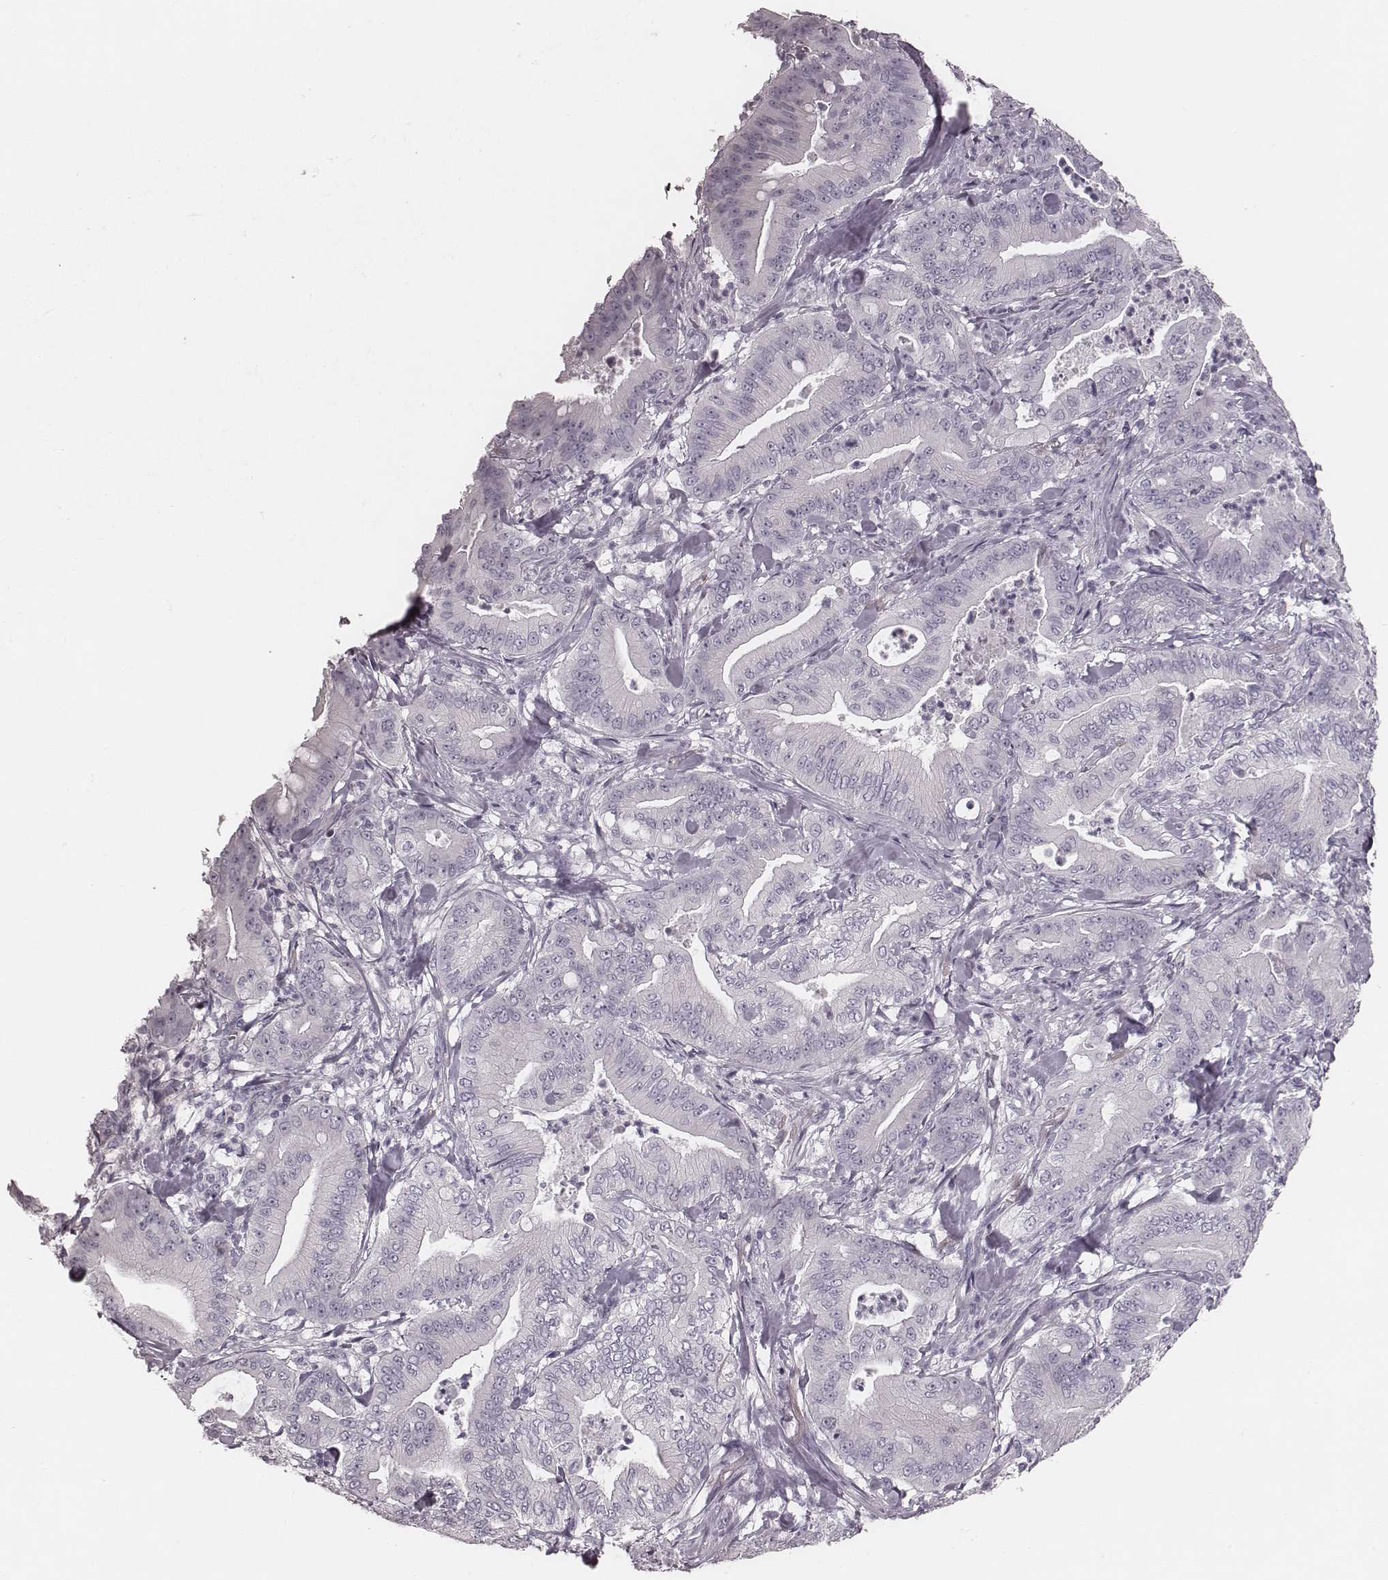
{"staining": {"intensity": "negative", "quantity": "none", "location": "none"}, "tissue": "pancreatic cancer", "cell_type": "Tumor cells", "image_type": "cancer", "snomed": [{"axis": "morphology", "description": "Adenocarcinoma, NOS"}, {"axis": "topography", "description": "Pancreas"}], "caption": "Human pancreatic adenocarcinoma stained for a protein using immunohistochemistry (IHC) demonstrates no expression in tumor cells.", "gene": "SPA17", "patient": {"sex": "male", "age": 71}}